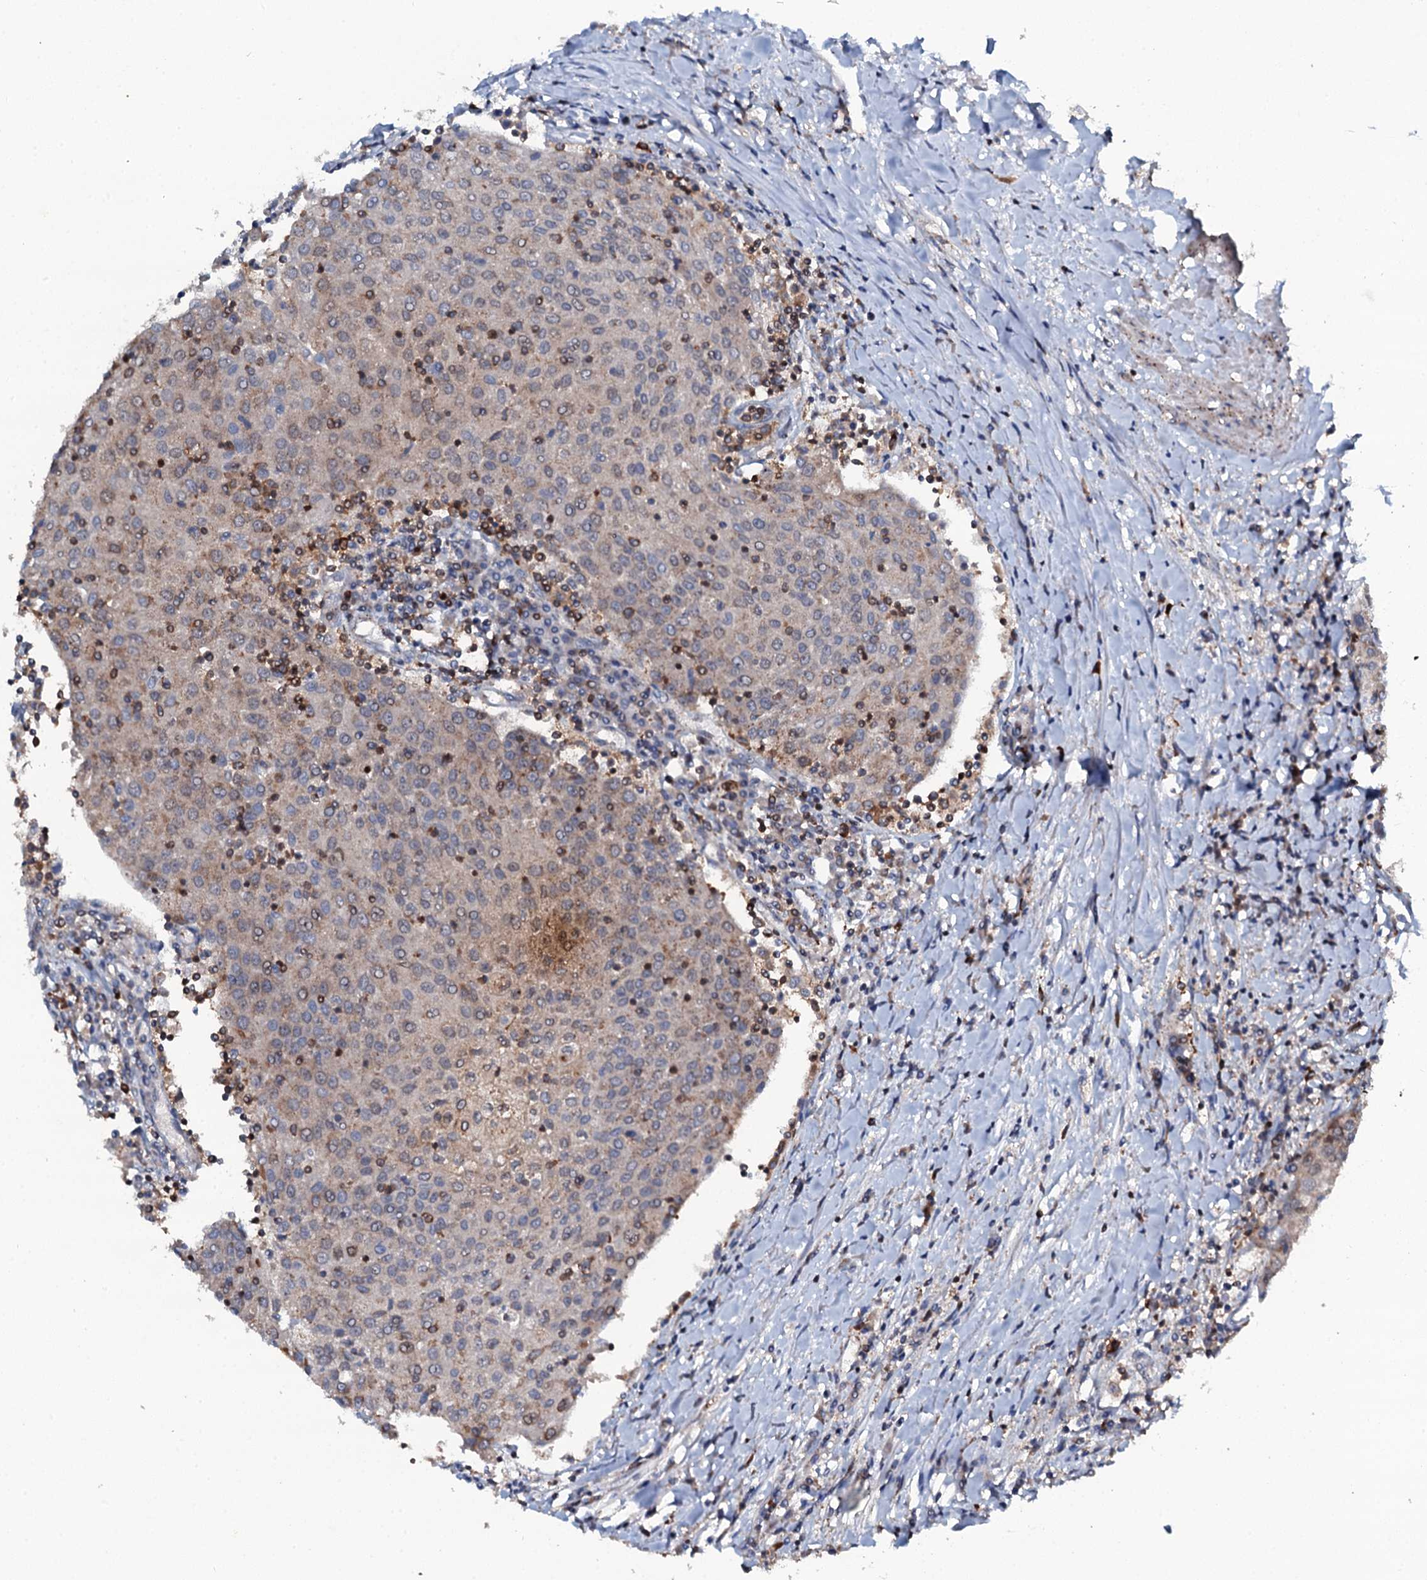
{"staining": {"intensity": "negative", "quantity": "none", "location": "none"}, "tissue": "urothelial cancer", "cell_type": "Tumor cells", "image_type": "cancer", "snomed": [{"axis": "morphology", "description": "Urothelial carcinoma, High grade"}, {"axis": "topography", "description": "Urinary bladder"}], "caption": "Immunohistochemistry (IHC) photomicrograph of urothelial cancer stained for a protein (brown), which demonstrates no positivity in tumor cells. The staining was performed using DAB to visualize the protein expression in brown, while the nuclei were stained in blue with hematoxylin (Magnification: 20x).", "gene": "GRK2", "patient": {"sex": "female", "age": 85}}